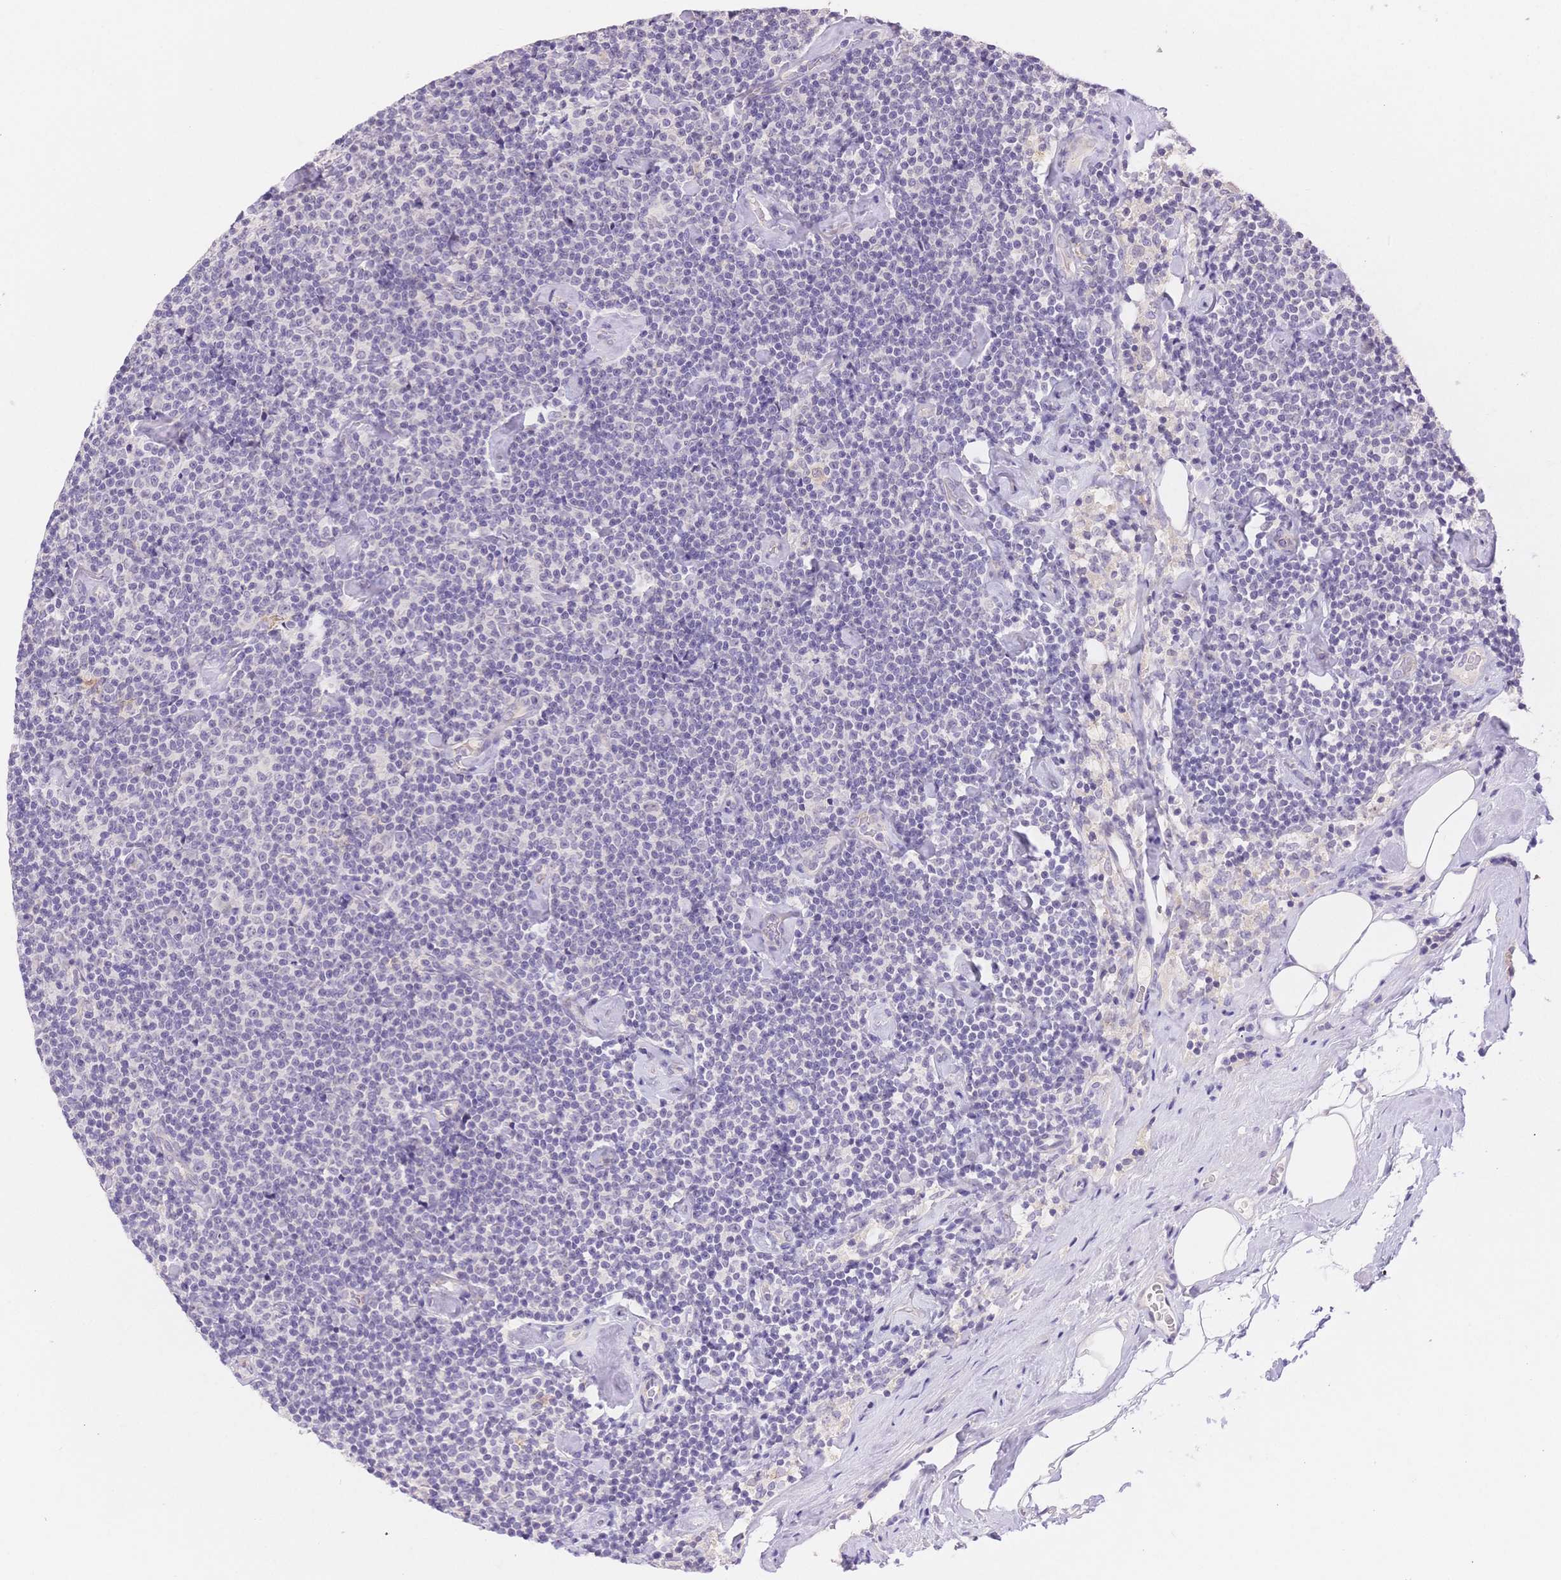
{"staining": {"intensity": "negative", "quantity": "none", "location": "none"}, "tissue": "lymphoma", "cell_type": "Tumor cells", "image_type": "cancer", "snomed": [{"axis": "morphology", "description": "Malignant lymphoma, non-Hodgkin's type, Low grade"}, {"axis": "topography", "description": "Lymph node"}], "caption": "Immunohistochemistry of human malignant lymphoma, non-Hodgkin's type (low-grade) reveals no positivity in tumor cells.", "gene": "MYOM1", "patient": {"sex": "male", "age": 81}}